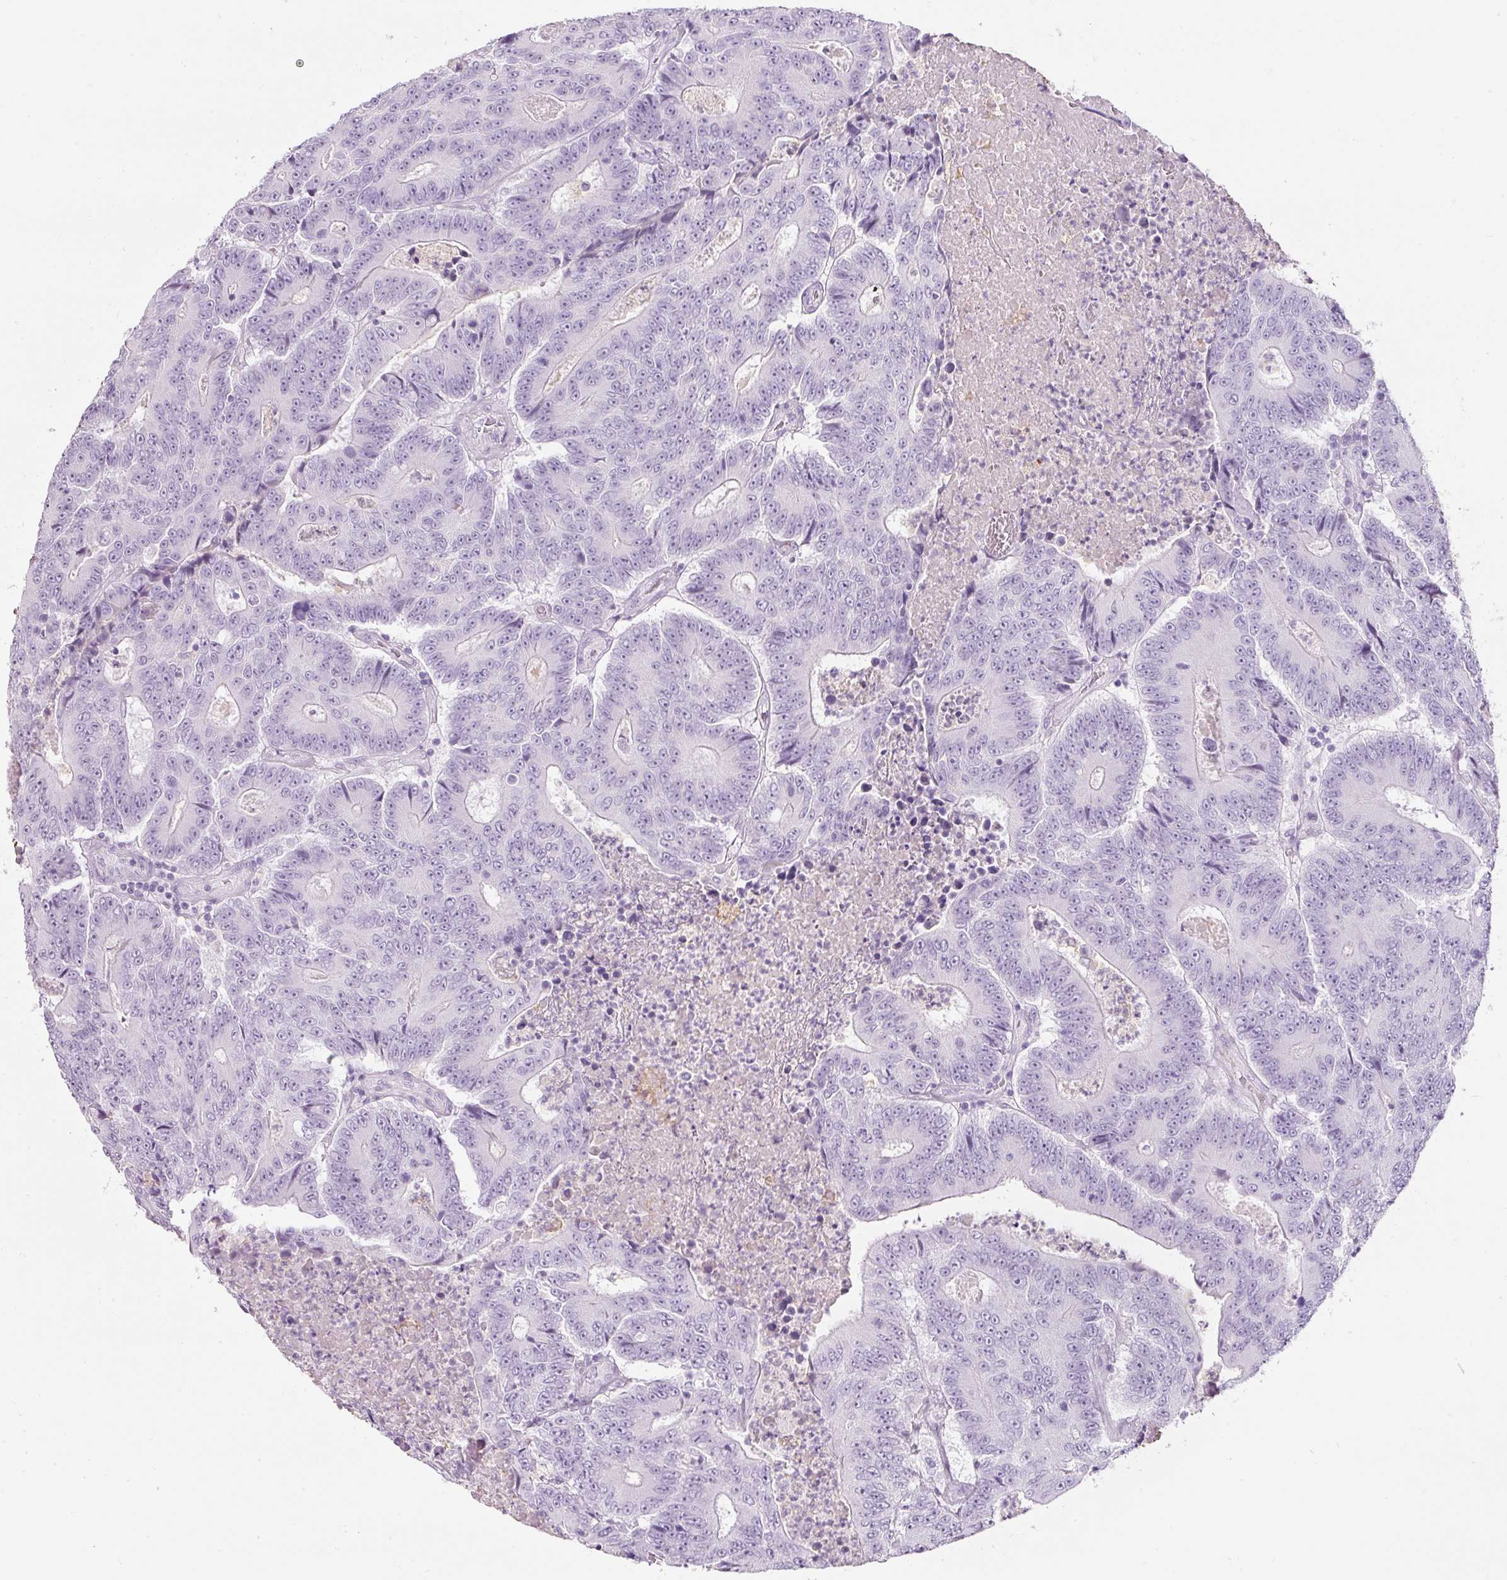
{"staining": {"intensity": "negative", "quantity": "none", "location": "none"}, "tissue": "colorectal cancer", "cell_type": "Tumor cells", "image_type": "cancer", "snomed": [{"axis": "morphology", "description": "Adenocarcinoma, NOS"}, {"axis": "topography", "description": "Colon"}], "caption": "Colorectal adenocarcinoma was stained to show a protein in brown. There is no significant expression in tumor cells.", "gene": "DNM1", "patient": {"sex": "male", "age": 83}}